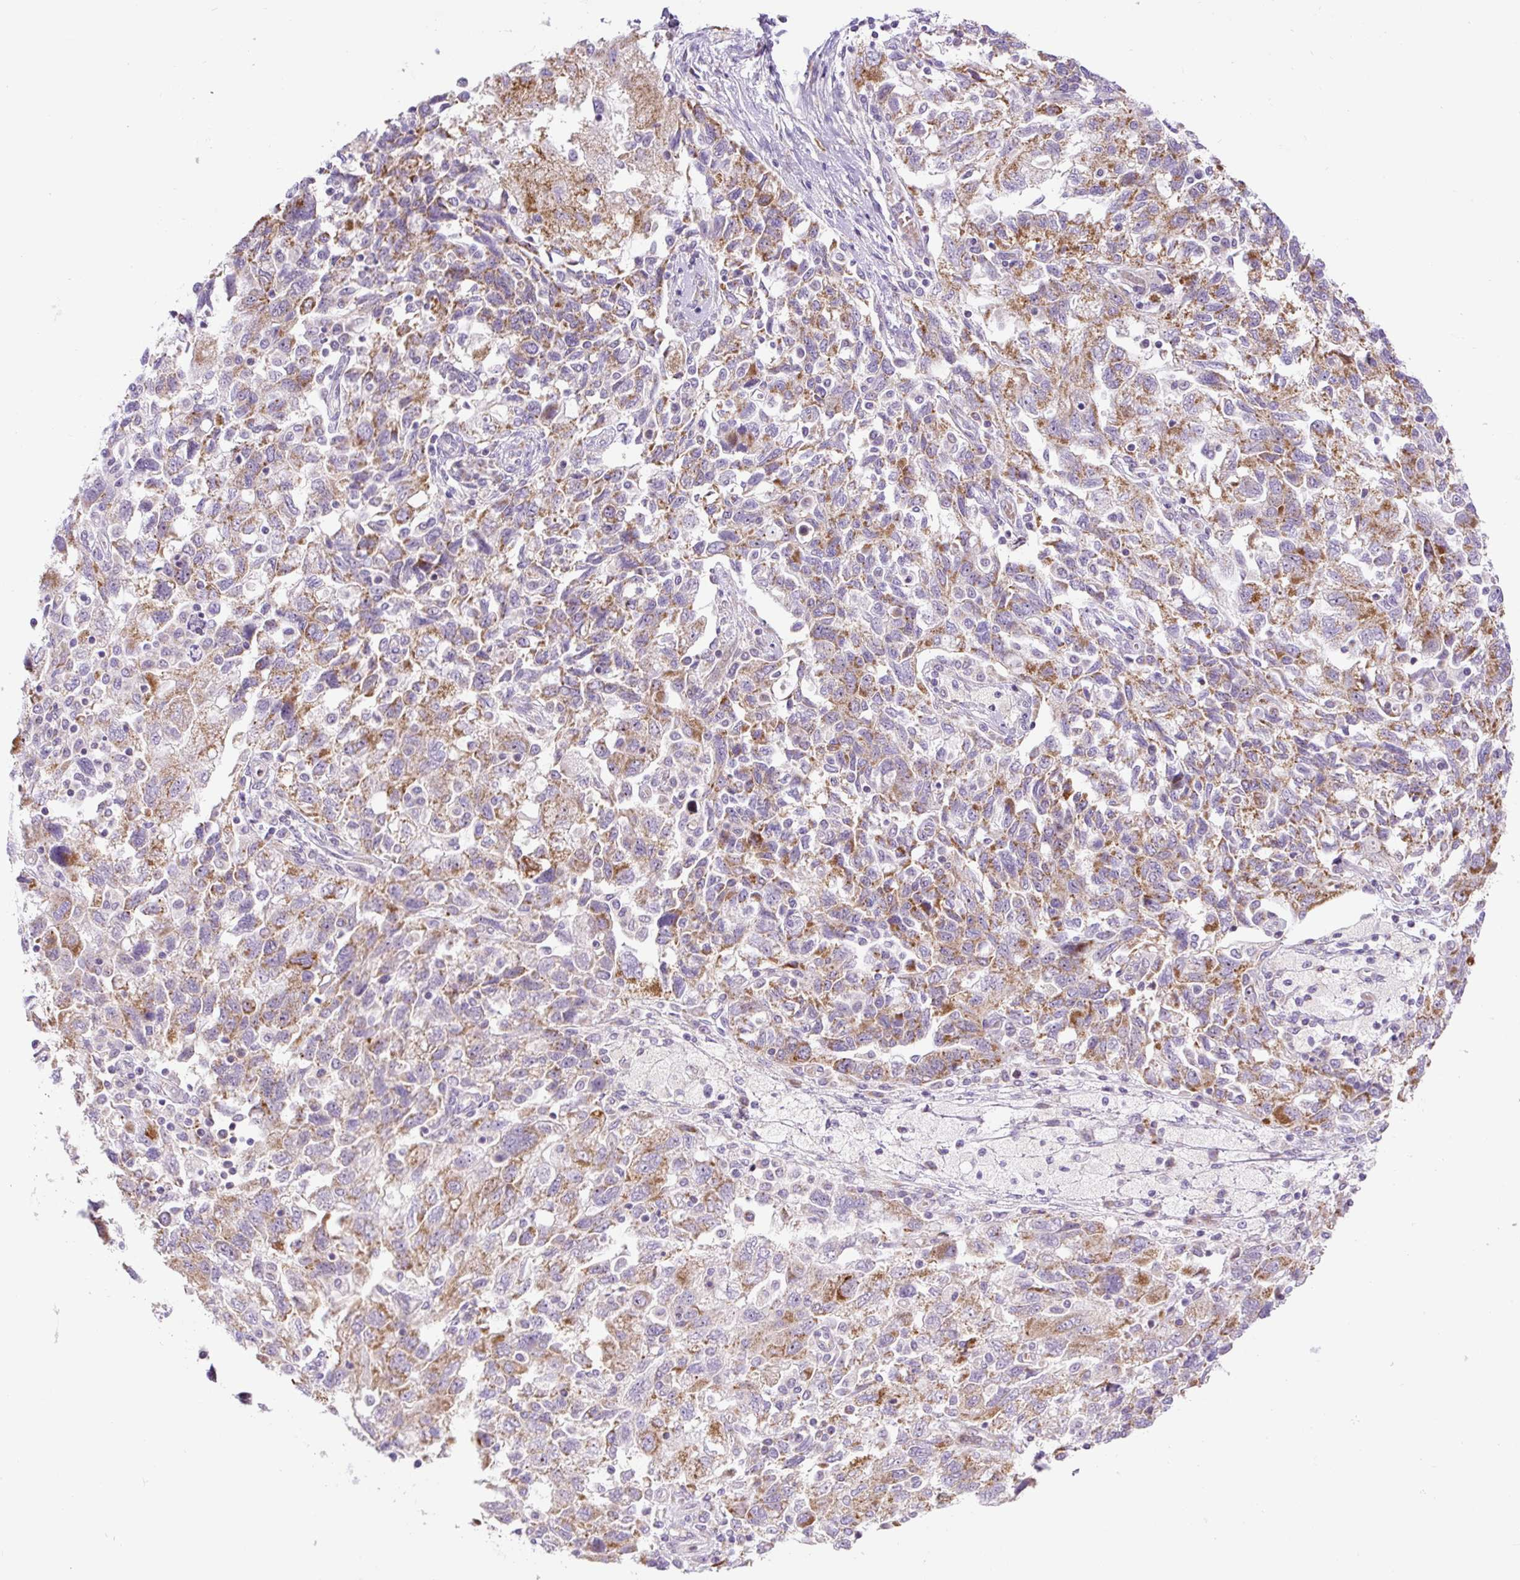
{"staining": {"intensity": "moderate", "quantity": ">75%", "location": "cytoplasmic/membranous"}, "tissue": "ovarian cancer", "cell_type": "Tumor cells", "image_type": "cancer", "snomed": [{"axis": "morphology", "description": "Carcinoma, NOS"}, {"axis": "morphology", "description": "Cystadenocarcinoma, serous, NOS"}, {"axis": "topography", "description": "Ovary"}], "caption": "Immunohistochemical staining of serous cystadenocarcinoma (ovarian) demonstrates moderate cytoplasmic/membranous protein positivity in approximately >75% of tumor cells. Nuclei are stained in blue.", "gene": "ZNF596", "patient": {"sex": "female", "age": 69}}